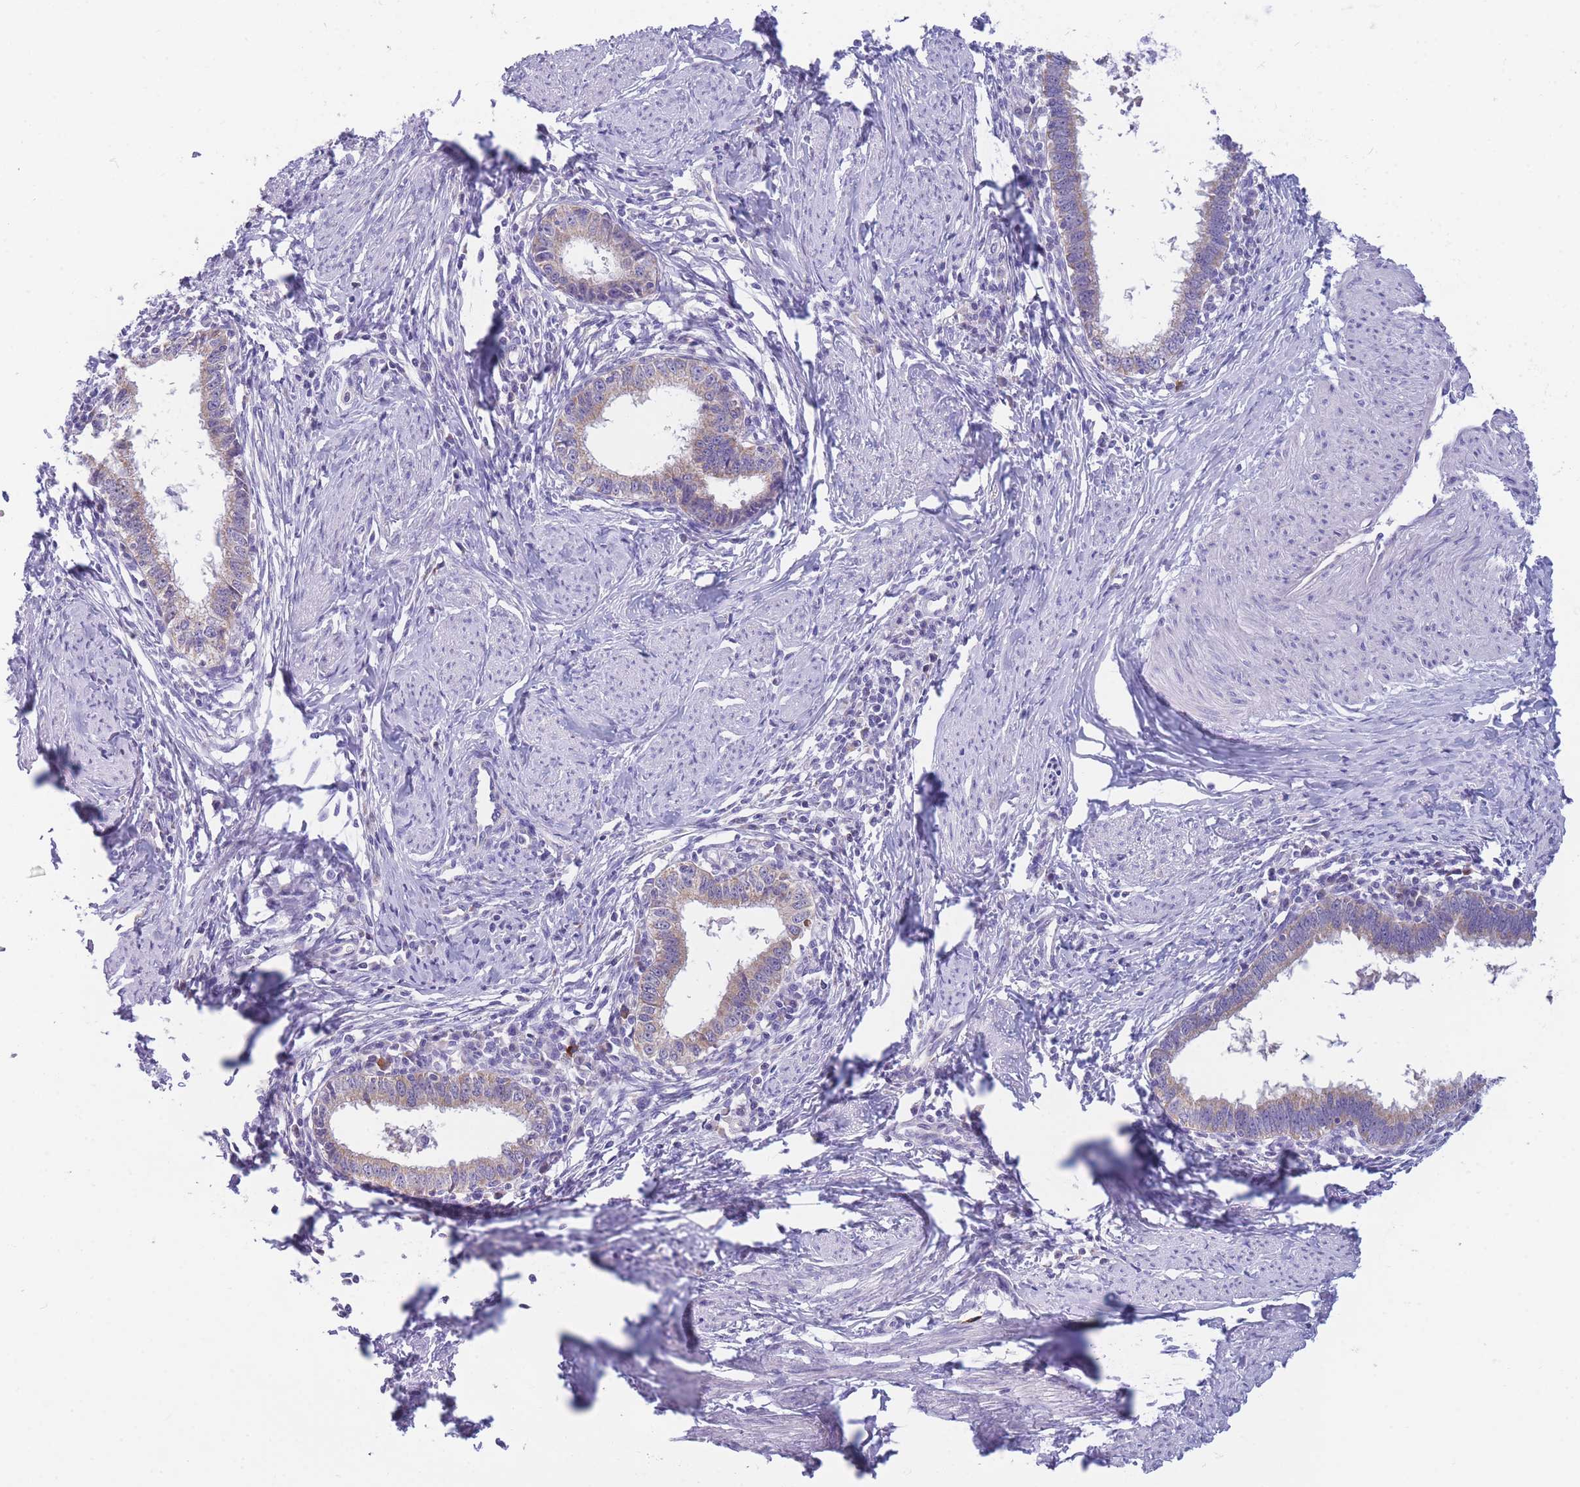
{"staining": {"intensity": "weak", "quantity": ">75%", "location": "cytoplasmic/membranous"}, "tissue": "cervical cancer", "cell_type": "Tumor cells", "image_type": "cancer", "snomed": [{"axis": "morphology", "description": "Adenocarcinoma, NOS"}, {"axis": "topography", "description": "Cervix"}], "caption": "Weak cytoplasmic/membranous expression for a protein is appreciated in approximately >75% of tumor cells of cervical cancer using immunohistochemistry (IHC).", "gene": "DHRS11", "patient": {"sex": "female", "age": 36}}